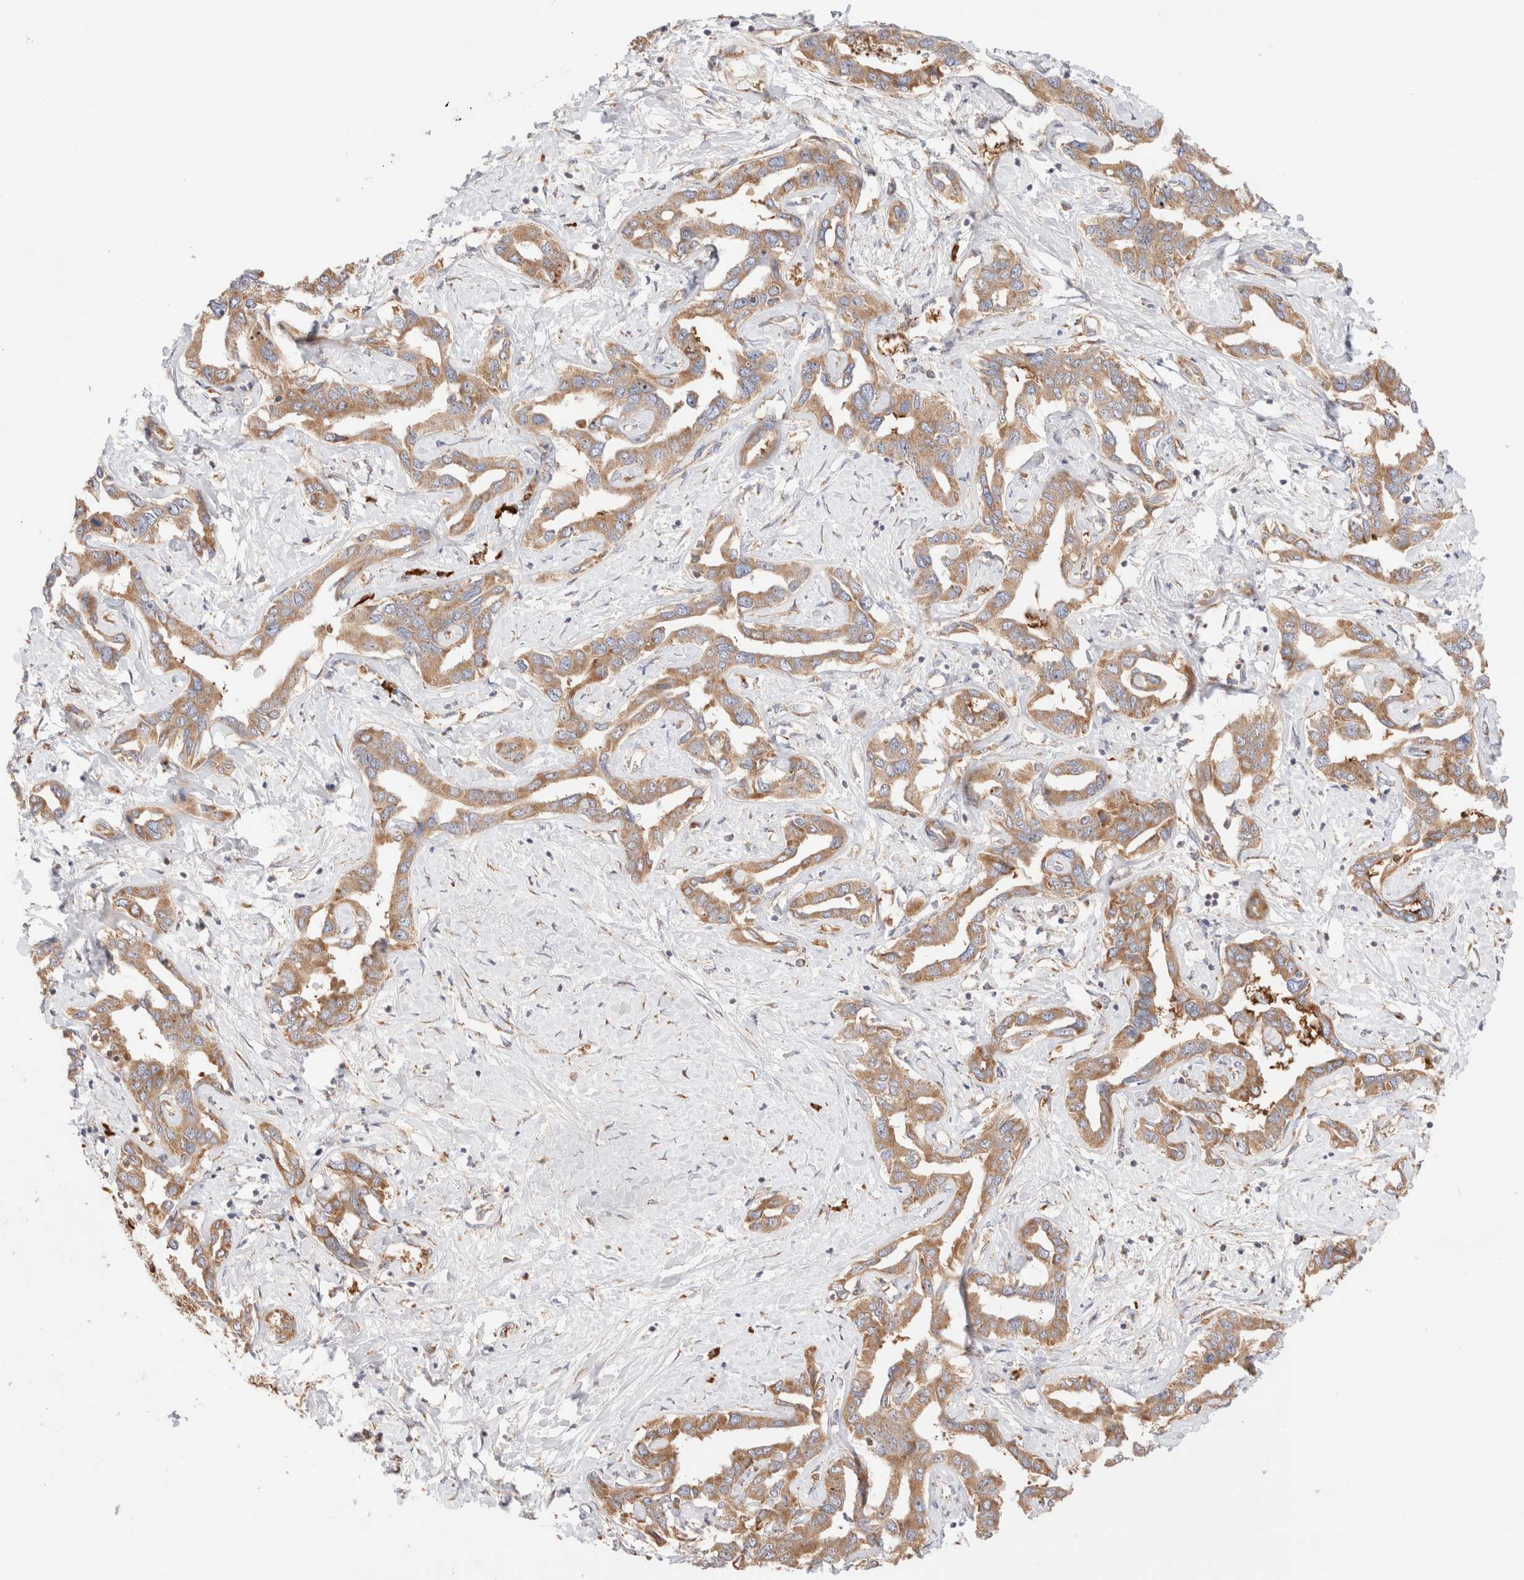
{"staining": {"intensity": "moderate", "quantity": ">75%", "location": "cytoplasmic/membranous"}, "tissue": "liver cancer", "cell_type": "Tumor cells", "image_type": "cancer", "snomed": [{"axis": "morphology", "description": "Cholangiocarcinoma"}, {"axis": "topography", "description": "Liver"}], "caption": "Human liver cancer stained with a protein marker displays moderate staining in tumor cells.", "gene": "UTS2B", "patient": {"sex": "male", "age": 59}}